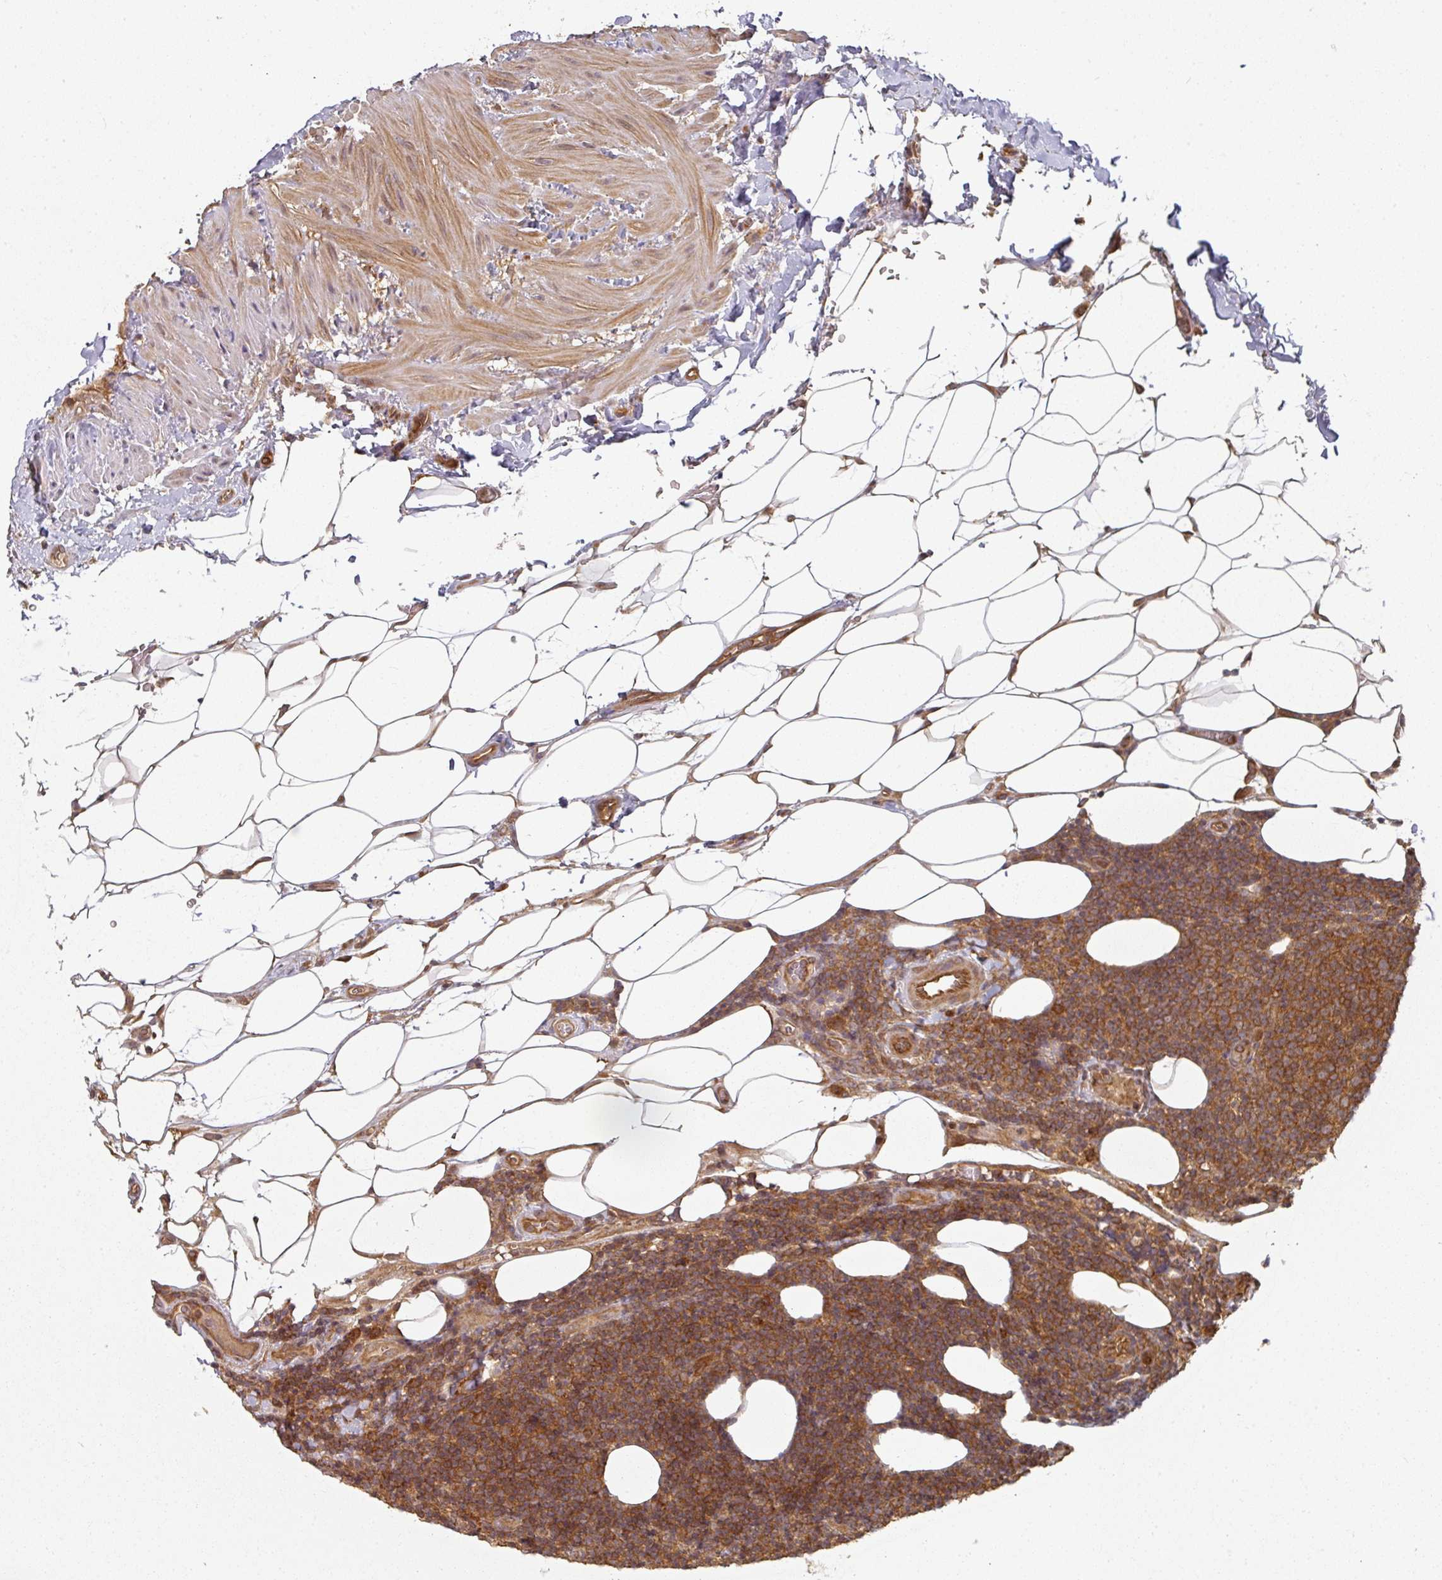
{"staining": {"intensity": "moderate", "quantity": ">75%", "location": "cytoplasmic/membranous"}, "tissue": "lymphoma", "cell_type": "Tumor cells", "image_type": "cancer", "snomed": [{"axis": "morphology", "description": "Malignant lymphoma, non-Hodgkin's type, Low grade"}, {"axis": "topography", "description": "Lymph node"}], "caption": "The histopathology image reveals immunohistochemical staining of low-grade malignant lymphoma, non-Hodgkin's type. There is moderate cytoplasmic/membranous staining is seen in about >75% of tumor cells. (Brightfield microscopy of DAB IHC at high magnification).", "gene": "EIF4EBP2", "patient": {"sex": "male", "age": 66}}